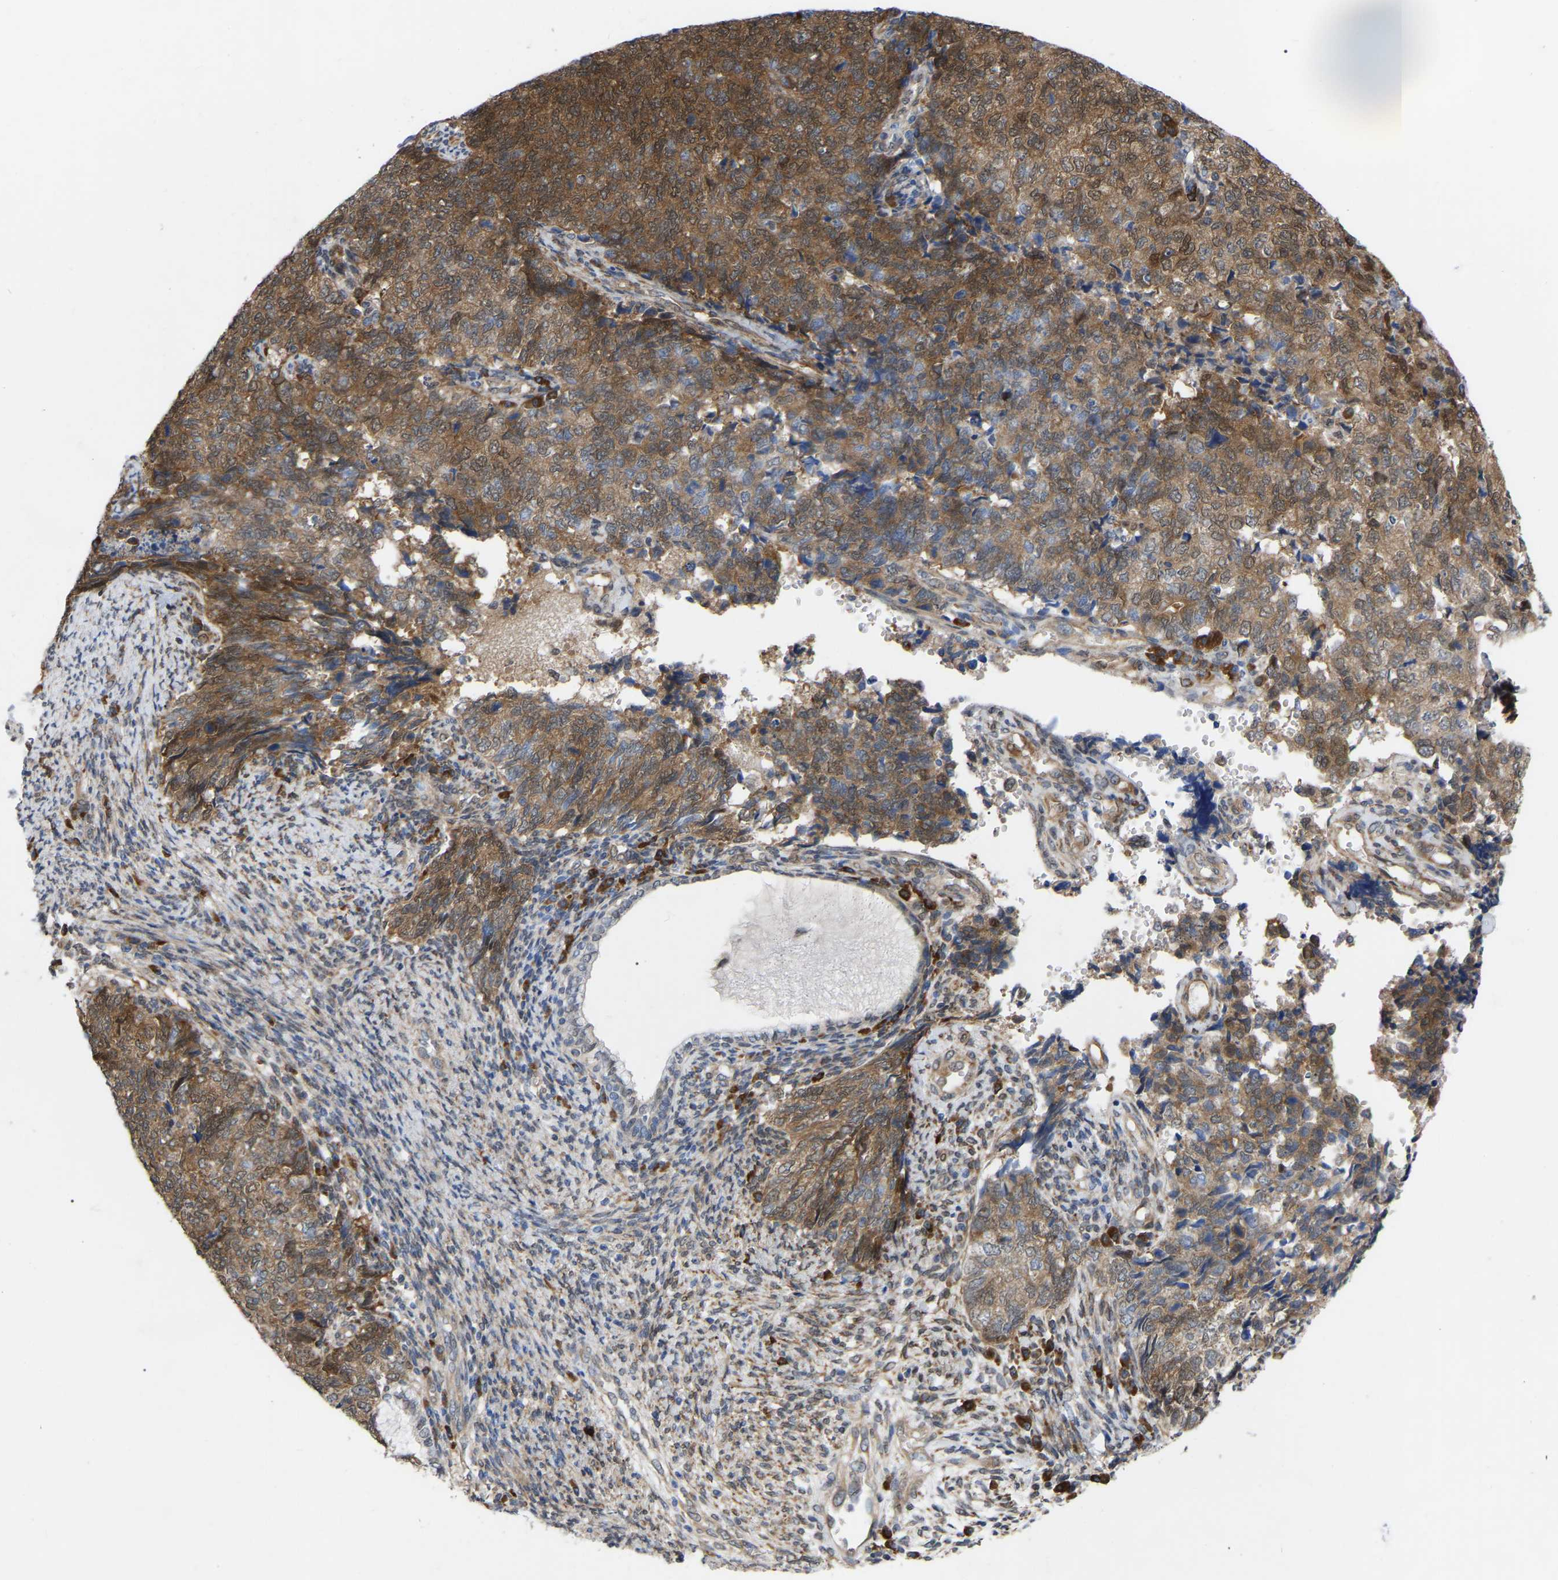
{"staining": {"intensity": "moderate", "quantity": ">75%", "location": "cytoplasmic/membranous,nuclear"}, "tissue": "cervical cancer", "cell_type": "Tumor cells", "image_type": "cancer", "snomed": [{"axis": "morphology", "description": "Squamous cell carcinoma, NOS"}, {"axis": "topography", "description": "Cervix"}], "caption": "IHC micrograph of human cervical cancer stained for a protein (brown), which exhibits medium levels of moderate cytoplasmic/membranous and nuclear staining in about >75% of tumor cells.", "gene": "UBE4B", "patient": {"sex": "female", "age": 63}}